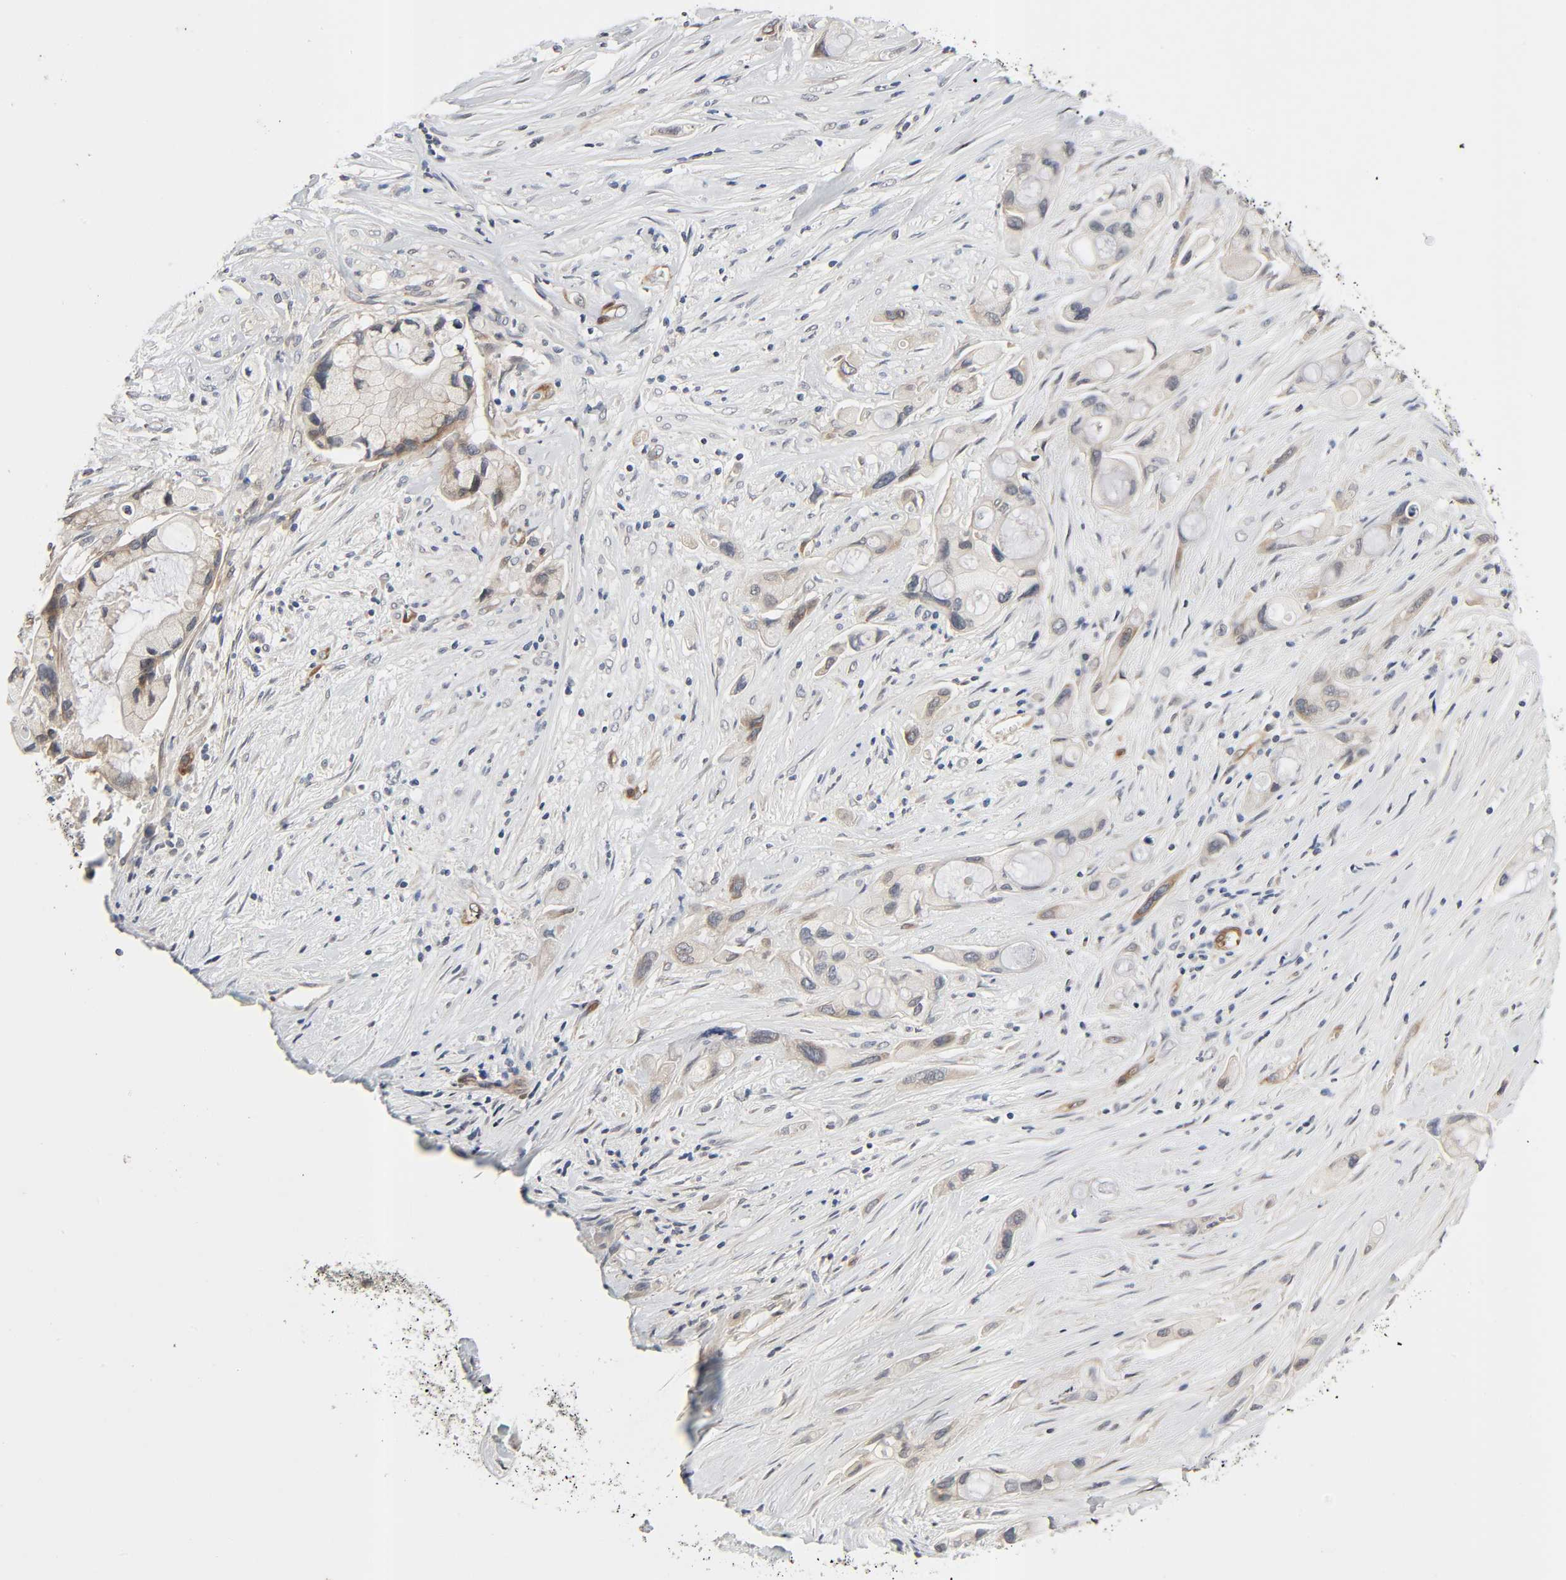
{"staining": {"intensity": "weak", "quantity": "25%-75%", "location": "cytoplasmic/membranous"}, "tissue": "pancreatic cancer", "cell_type": "Tumor cells", "image_type": "cancer", "snomed": [{"axis": "morphology", "description": "Adenocarcinoma, NOS"}, {"axis": "topography", "description": "Pancreas"}], "caption": "Immunohistochemistry (DAB (3,3'-diaminobenzidine)) staining of pancreatic cancer (adenocarcinoma) shows weak cytoplasmic/membranous protein expression in approximately 25%-75% of tumor cells.", "gene": "PTK2", "patient": {"sex": "female", "age": 59}}